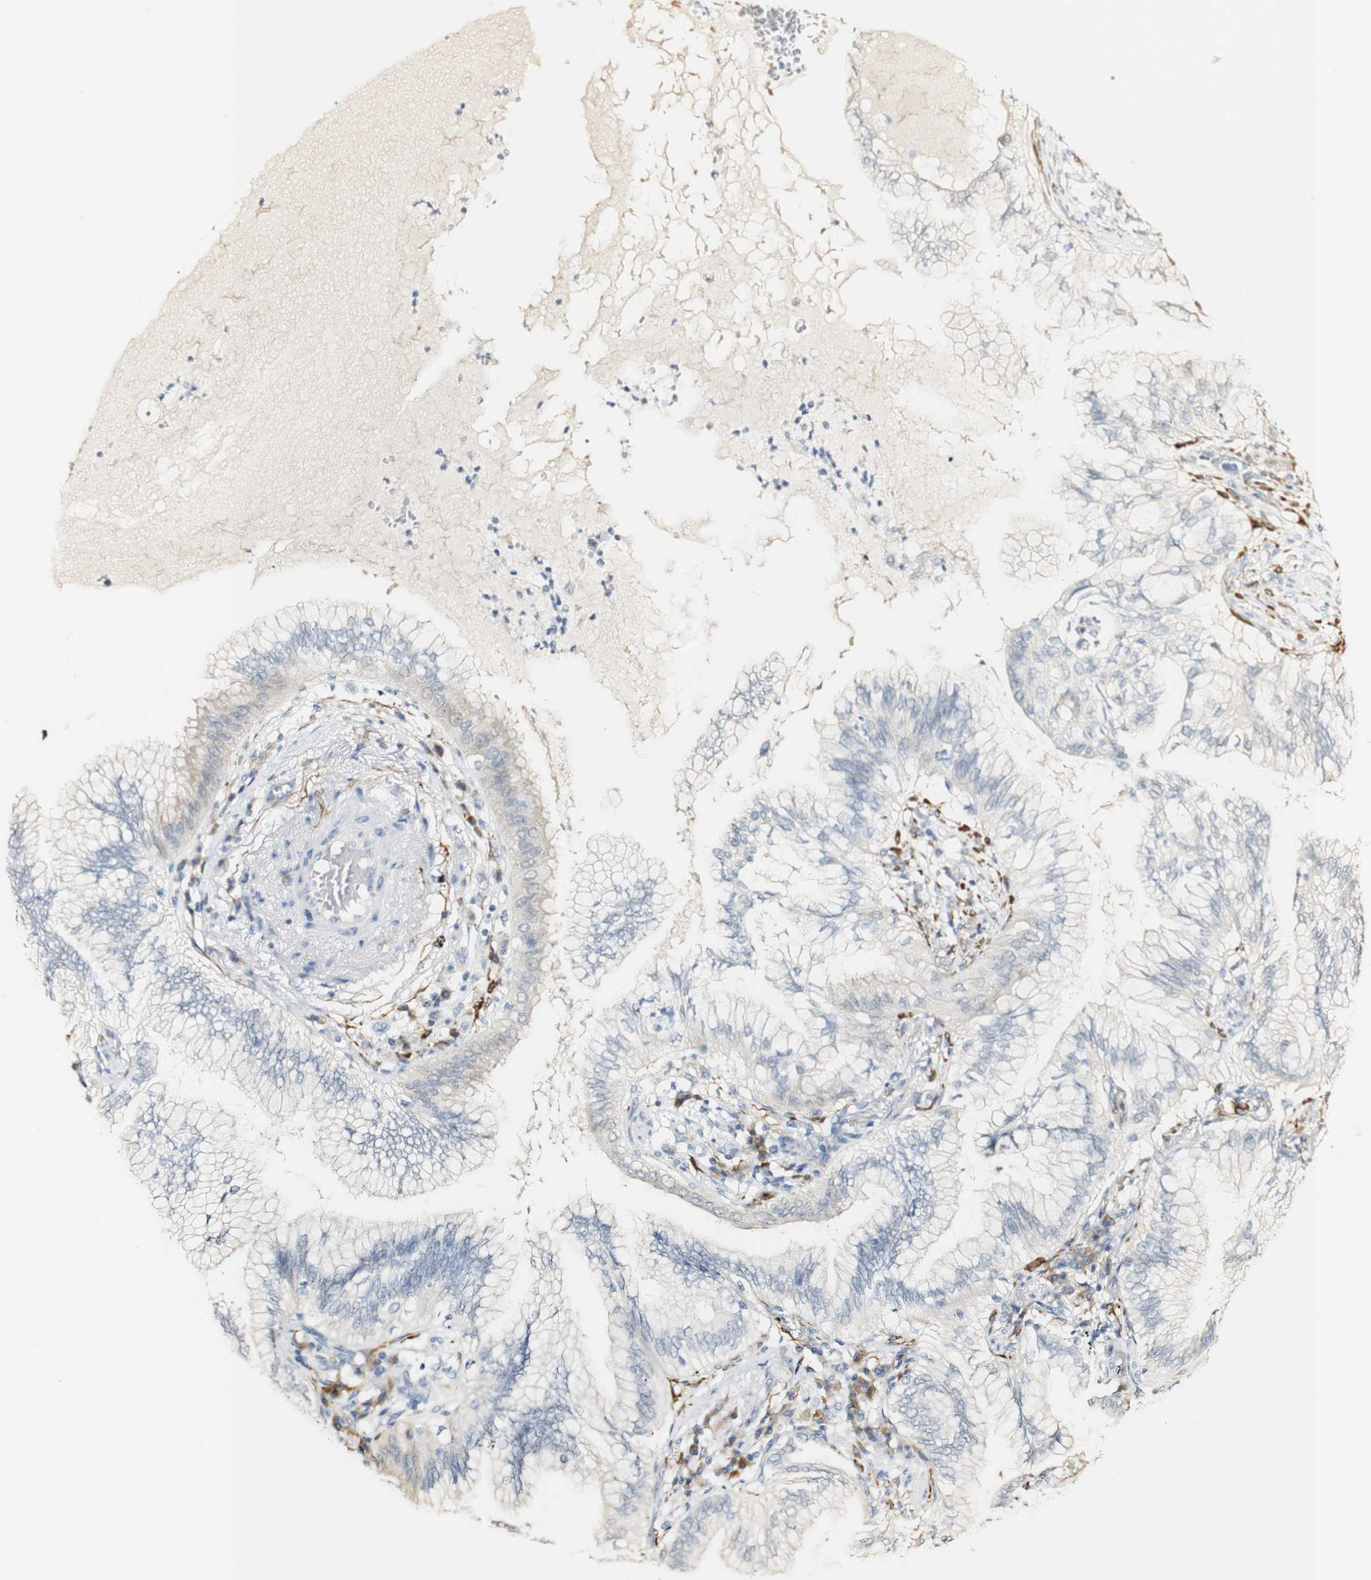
{"staining": {"intensity": "negative", "quantity": "none", "location": "none"}, "tissue": "lung cancer", "cell_type": "Tumor cells", "image_type": "cancer", "snomed": [{"axis": "morphology", "description": "Normal tissue, NOS"}, {"axis": "morphology", "description": "Adenocarcinoma, NOS"}, {"axis": "topography", "description": "Bronchus"}, {"axis": "topography", "description": "Lung"}], "caption": "A high-resolution image shows IHC staining of lung adenocarcinoma, which displays no significant staining in tumor cells. The staining was performed using DAB (3,3'-diaminobenzidine) to visualize the protein expression in brown, while the nuclei were stained in blue with hematoxylin (Magnification: 20x).", "gene": "FMO3", "patient": {"sex": "female", "age": 70}}